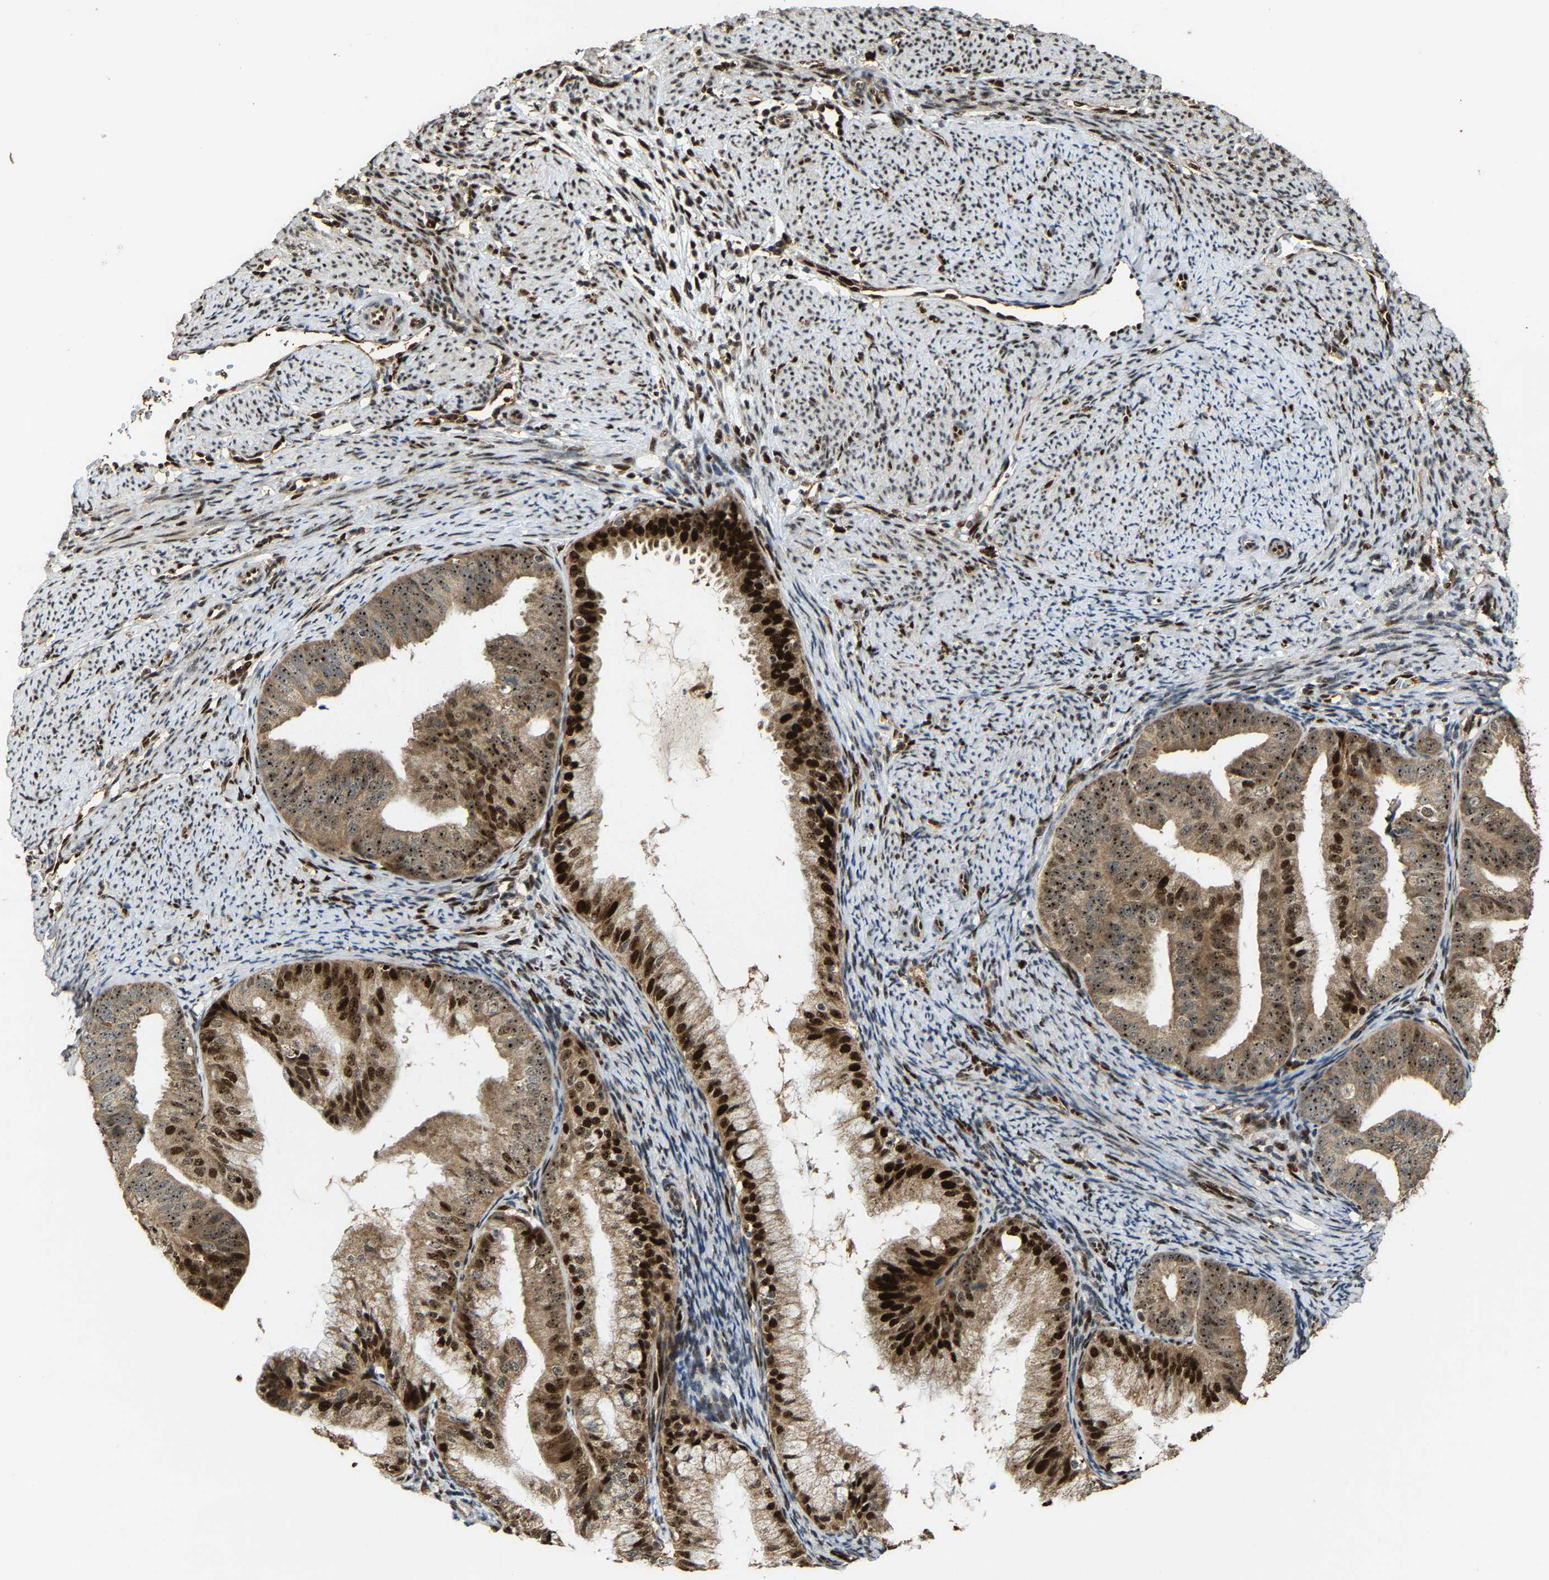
{"staining": {"intensity": "strong", "quantity": ">75%", "location": "cytoplasmic/membranous,nuclear"}, "tissue": "endometrial cancer", "cell_type": "Tumor cells", "image_type": "cancer", "snomed": [{"axis": "morphology", "description": "Adenocarcinoma, NOS"}, {"axis": "topography", "description": "Endometrium"}], "caption": "High-power microscopy captured an IHC photomicrograph of endometrial cancer (adenocarcinoma), revealing strong cytoplasmic/membranous and nuclear positivity in about >75% of tumor cells.", "gene": "ZNF687", "patient": {"sex": "female", "age": 63}}